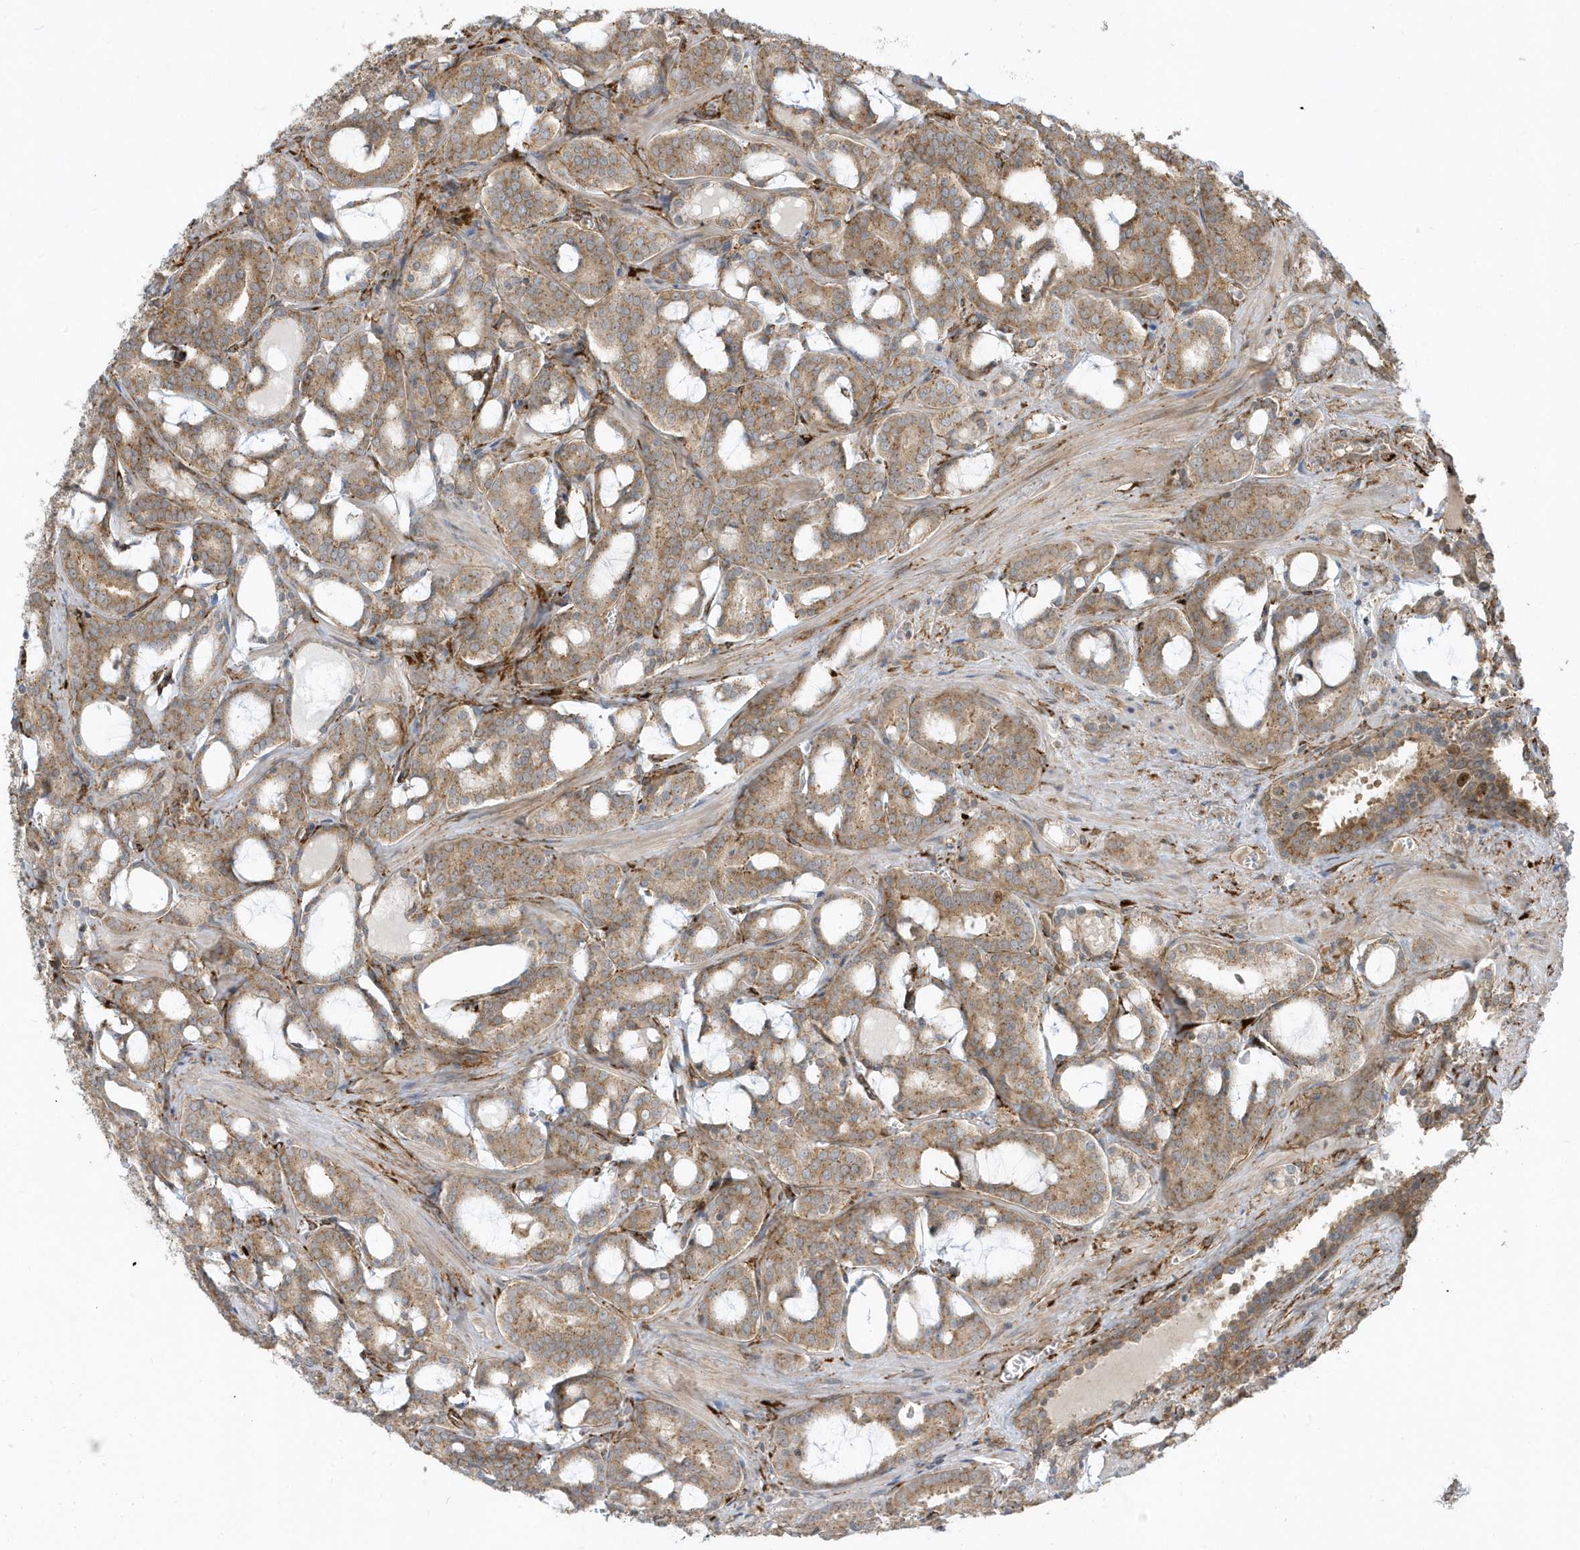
{"staining": {"intensity": "moderate", "quantity": ">75%", "location": "cytoplasmic/membranous"}, "tissue": "prostate cancer", "cell_type": "Tumor cells", "image_type": "cancer", "snomed": [{"axis": "morphology", "description": "Adenocarcinoma, High grade"}, {"axis": "topography", "description": "Prostate and seminal vesicle, NOS"}], "caption": "A high-resolution histopathology image shows immunohistochemistry staining of prostate cancer (adenocarcinoma (high-grade)), which exhibits moderate cytoplasmic/membranous staining in about >75% of tumor cells.", "gene": "HRH4", "patient": {"sex": "male", "age": 67}}